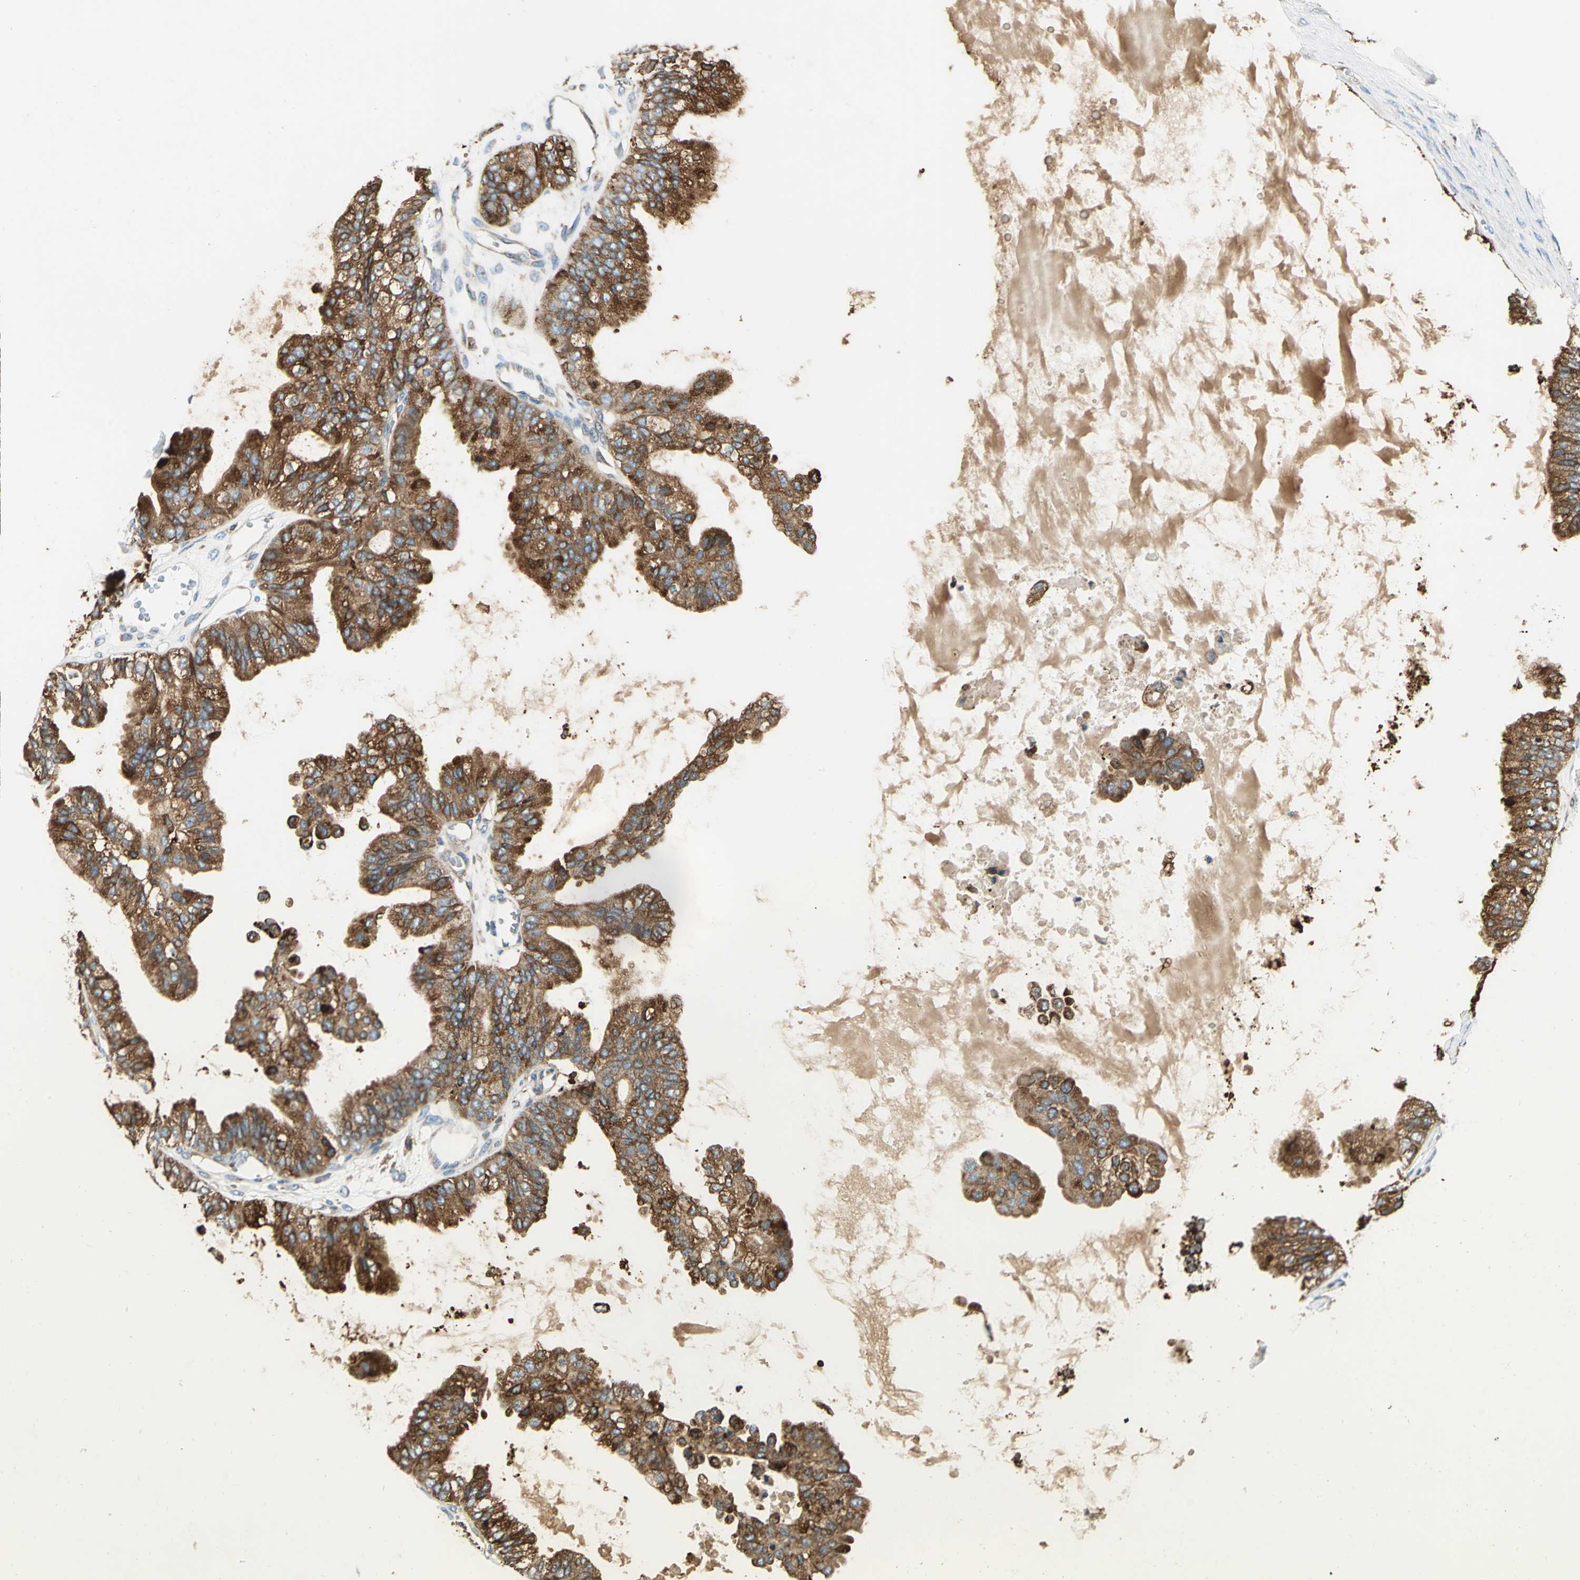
{"staining": {"intensity": "moderate", "quantity": ">75%", "location": "cytoplasmic/membranous"}, "tissue": "ovarian cancer", "cell_type": "Tumor cells", "image_type": "cancer", "snomed": [{"axis": "morphology", "description": "Carcinoma, NOS"}, {"axis": "morphology", "description": "Carcinoma, endometroid"}, {"axis": "topography", "description": "Ovary"}], "caption": "Ovarian cancer (carcinoma) was stained to show a protein in brown. There is medium levels of moderate cytoplasmic/membranous staining in about >75% of tumor cells. The staining was performed using DAB (3,3'-diaminobenzidine) to visualize the protein expression in brown, while the nuclei were stained in blue with hematoxylin (Magnification: 20x).", "gene": "PDIA4", "patient": {"sex": "female", "age": 50}}